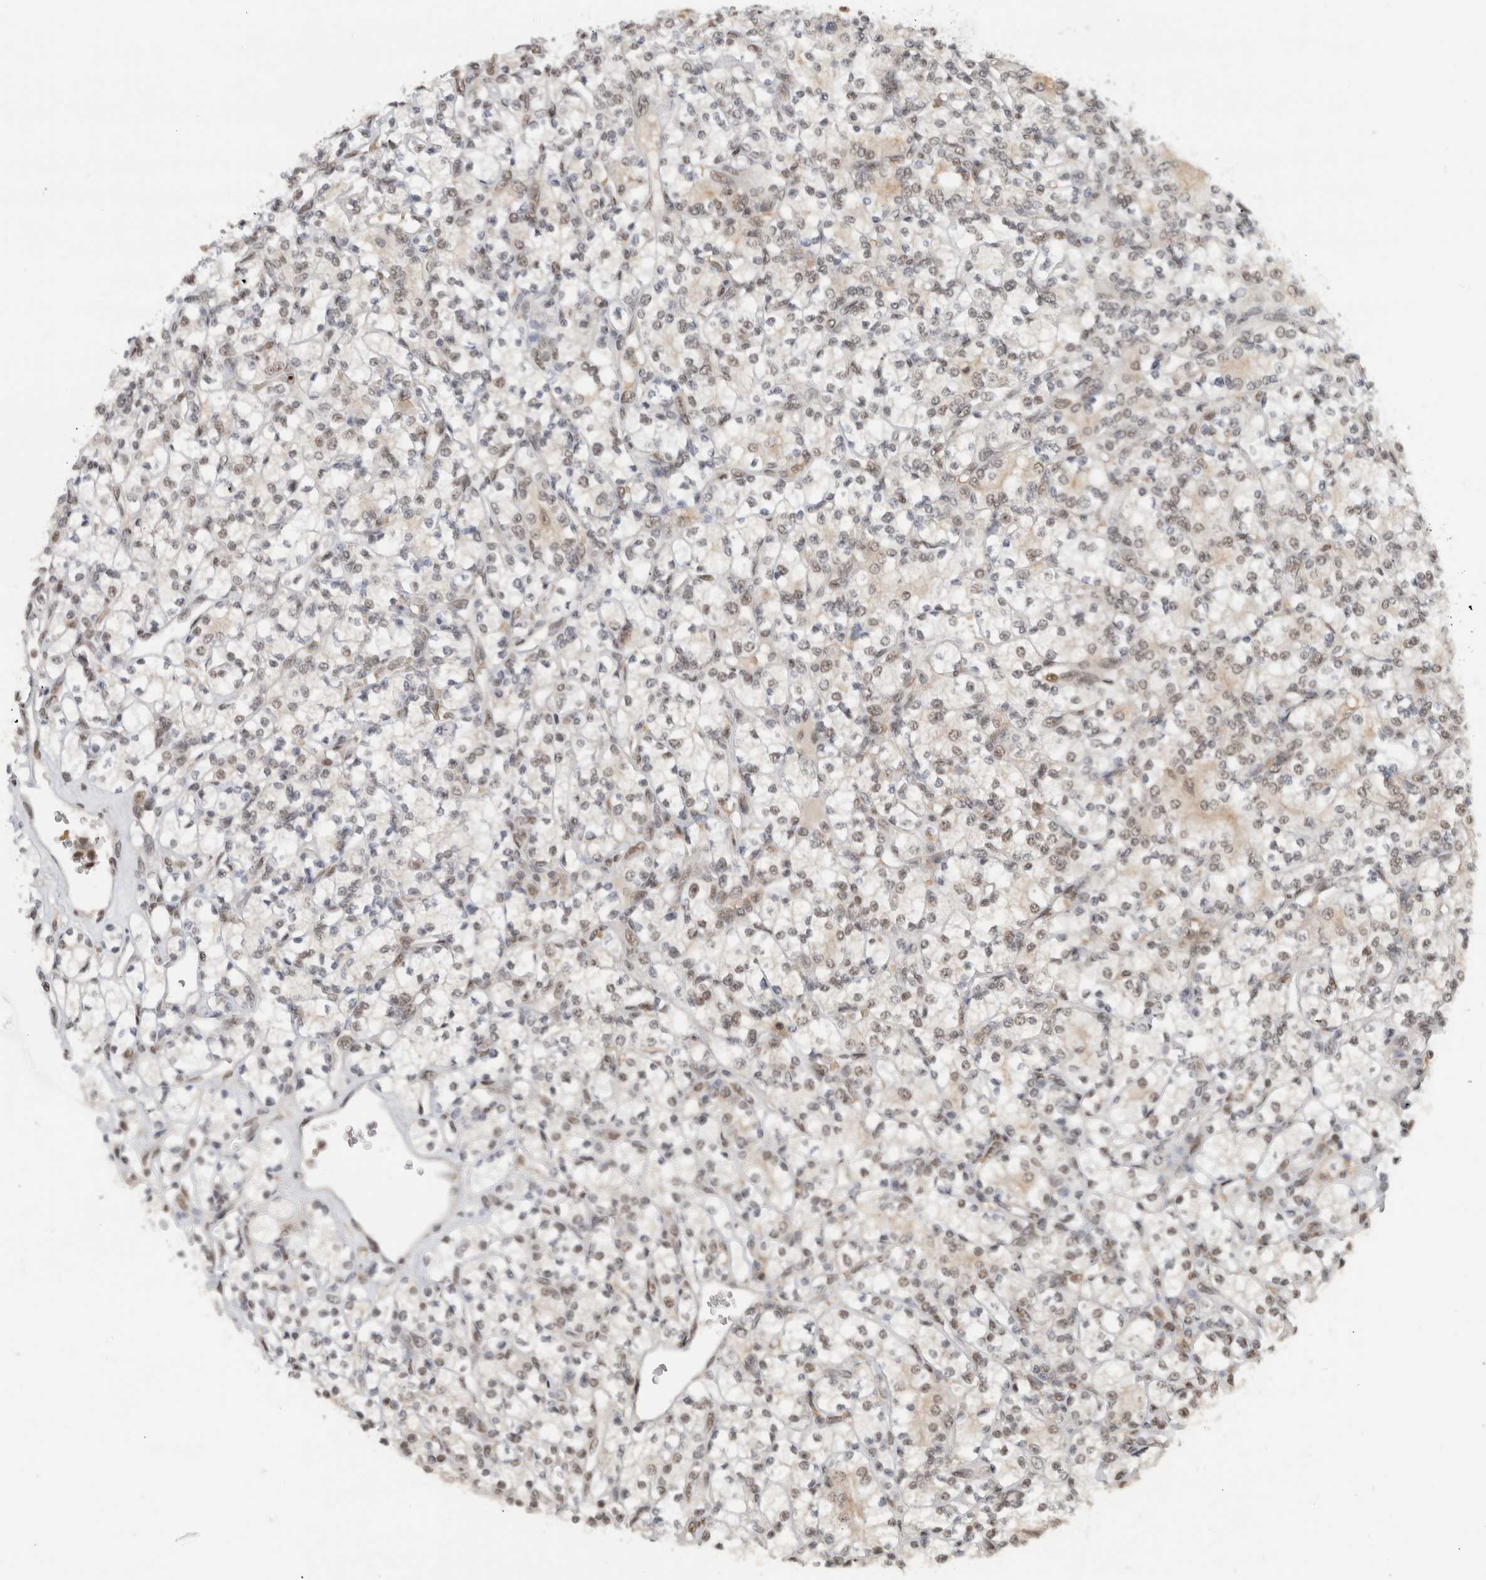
{"staining": {"intensity": "weak", "quantity": "<25%", "location": "nuclear"}, "tissue": "renal cancer", "cell_type": "Tumor cells", "image_type": "cancer", "snomed": [{"axis": "morphology", "description": "Adenocarcinoma, NOS"}, {"axis": "topography", "description": "Kidney"}], "caption": "There is no significant expression in tumor cells of adenocarcinoma (renal).", "gene": "NCAPG2", "patient": {"sex": "male", "age": 77}}